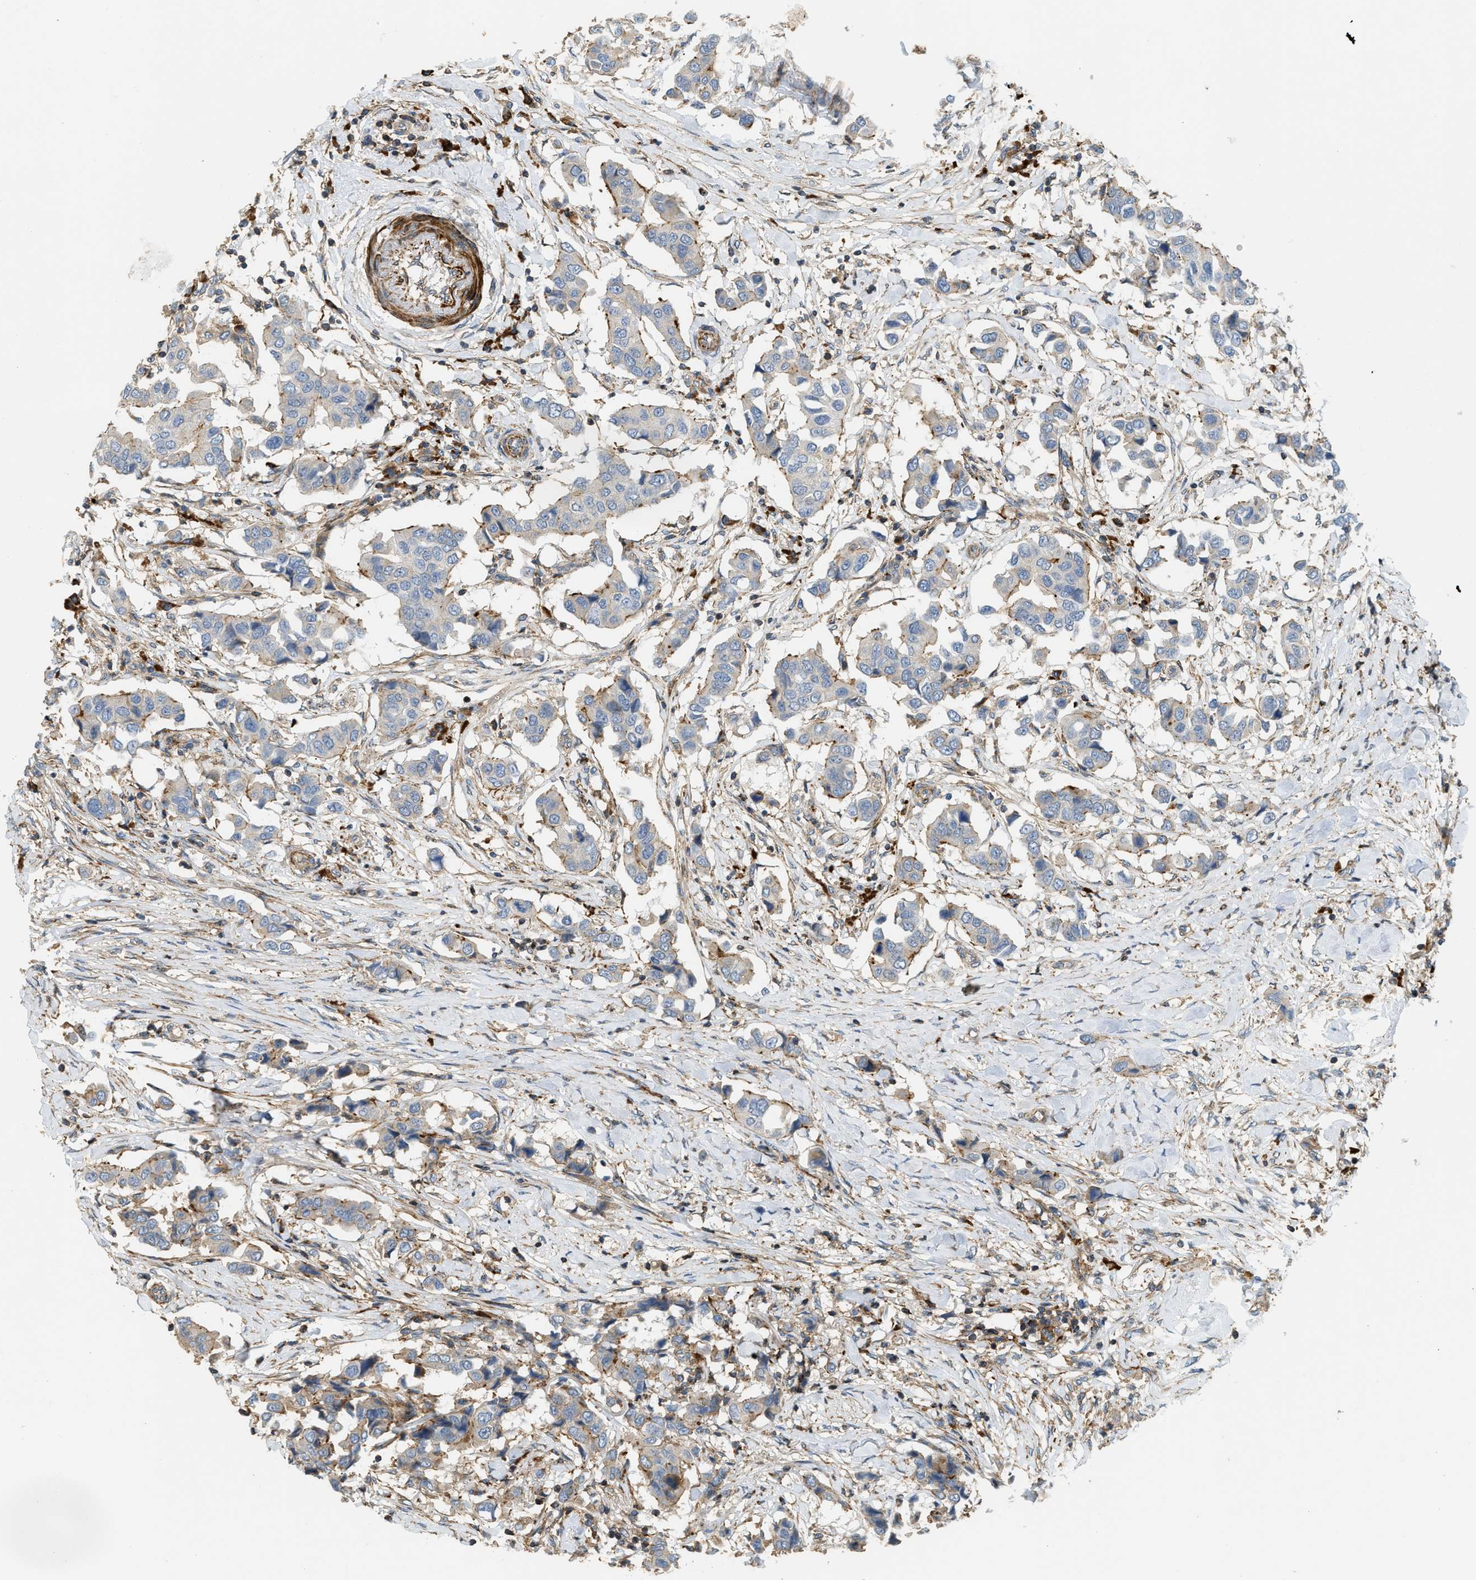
{"staining": {"intensity": "moderate", "quantity": "<25%", "location": "cytoplasmic/membranous"}, "tissue": "breast cancer", "cell_type": "Tumor cells", "image_type": "cancer", "snomed": [{"axis": "morphology", "description": "Duct carcinoma"}, {"axis": "topography", "description": "Breast"}], "caption": "Human breast cancer stained with a protein marker shows moderate staining in tumor cells.", "gene": "BTN3A2", "patient": {"sex": "female", "age": 80}}